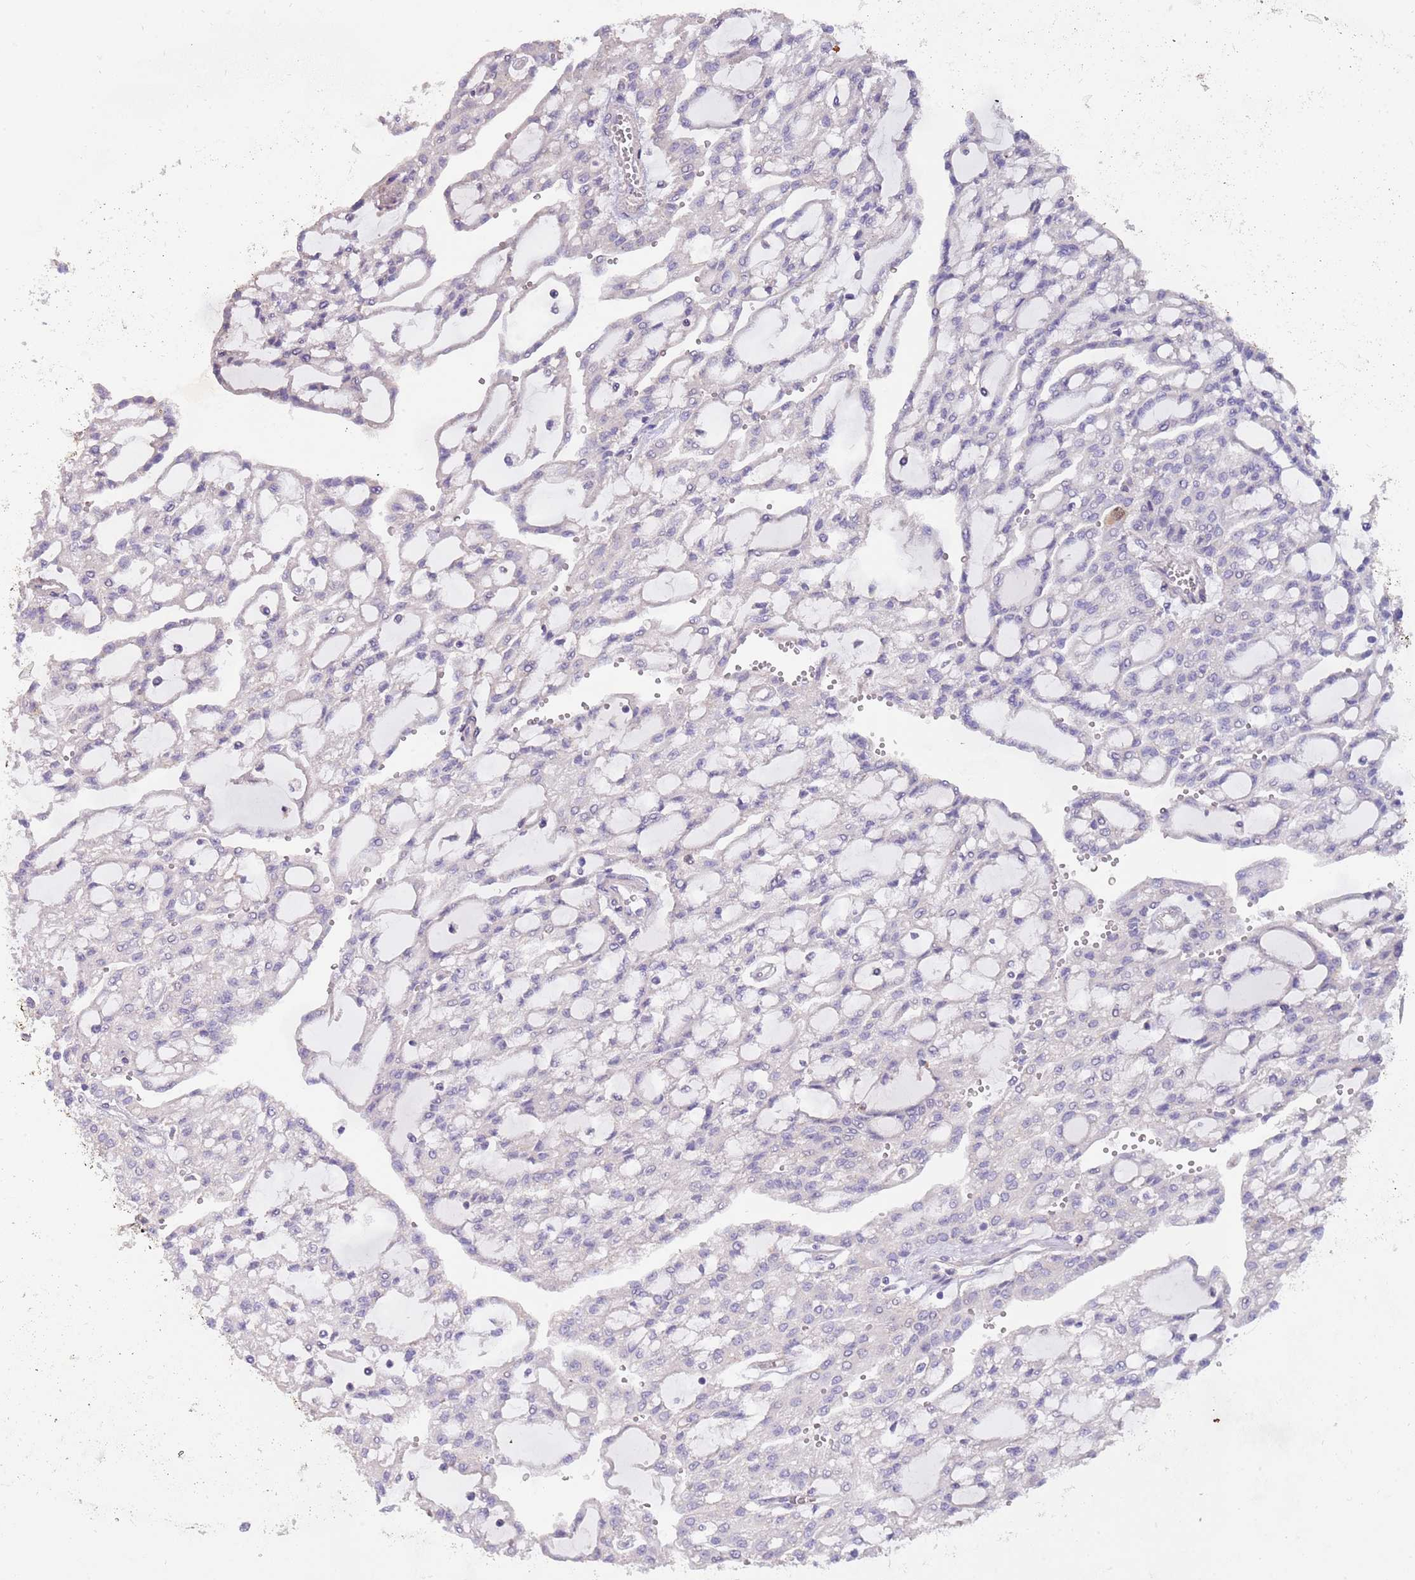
{"staining": {"intensity": "negative", "quantity": "none", "location": "none"}, "tissue": "renal cancer", "cell_type": "Tumor cells", "image_type": "cancer", "snomed": [{"axis": "morphology", "description": "Adenocarcinoma, NOS"}, {"axis": "topography", "description": "Kidney"}], "caption": "The IHC micrograph has no significant expression in tumor cells of adenocarcinoma (renal) tissue.", "gene": "PIMREG", "patient": {"sex": "male", "age": 63}}